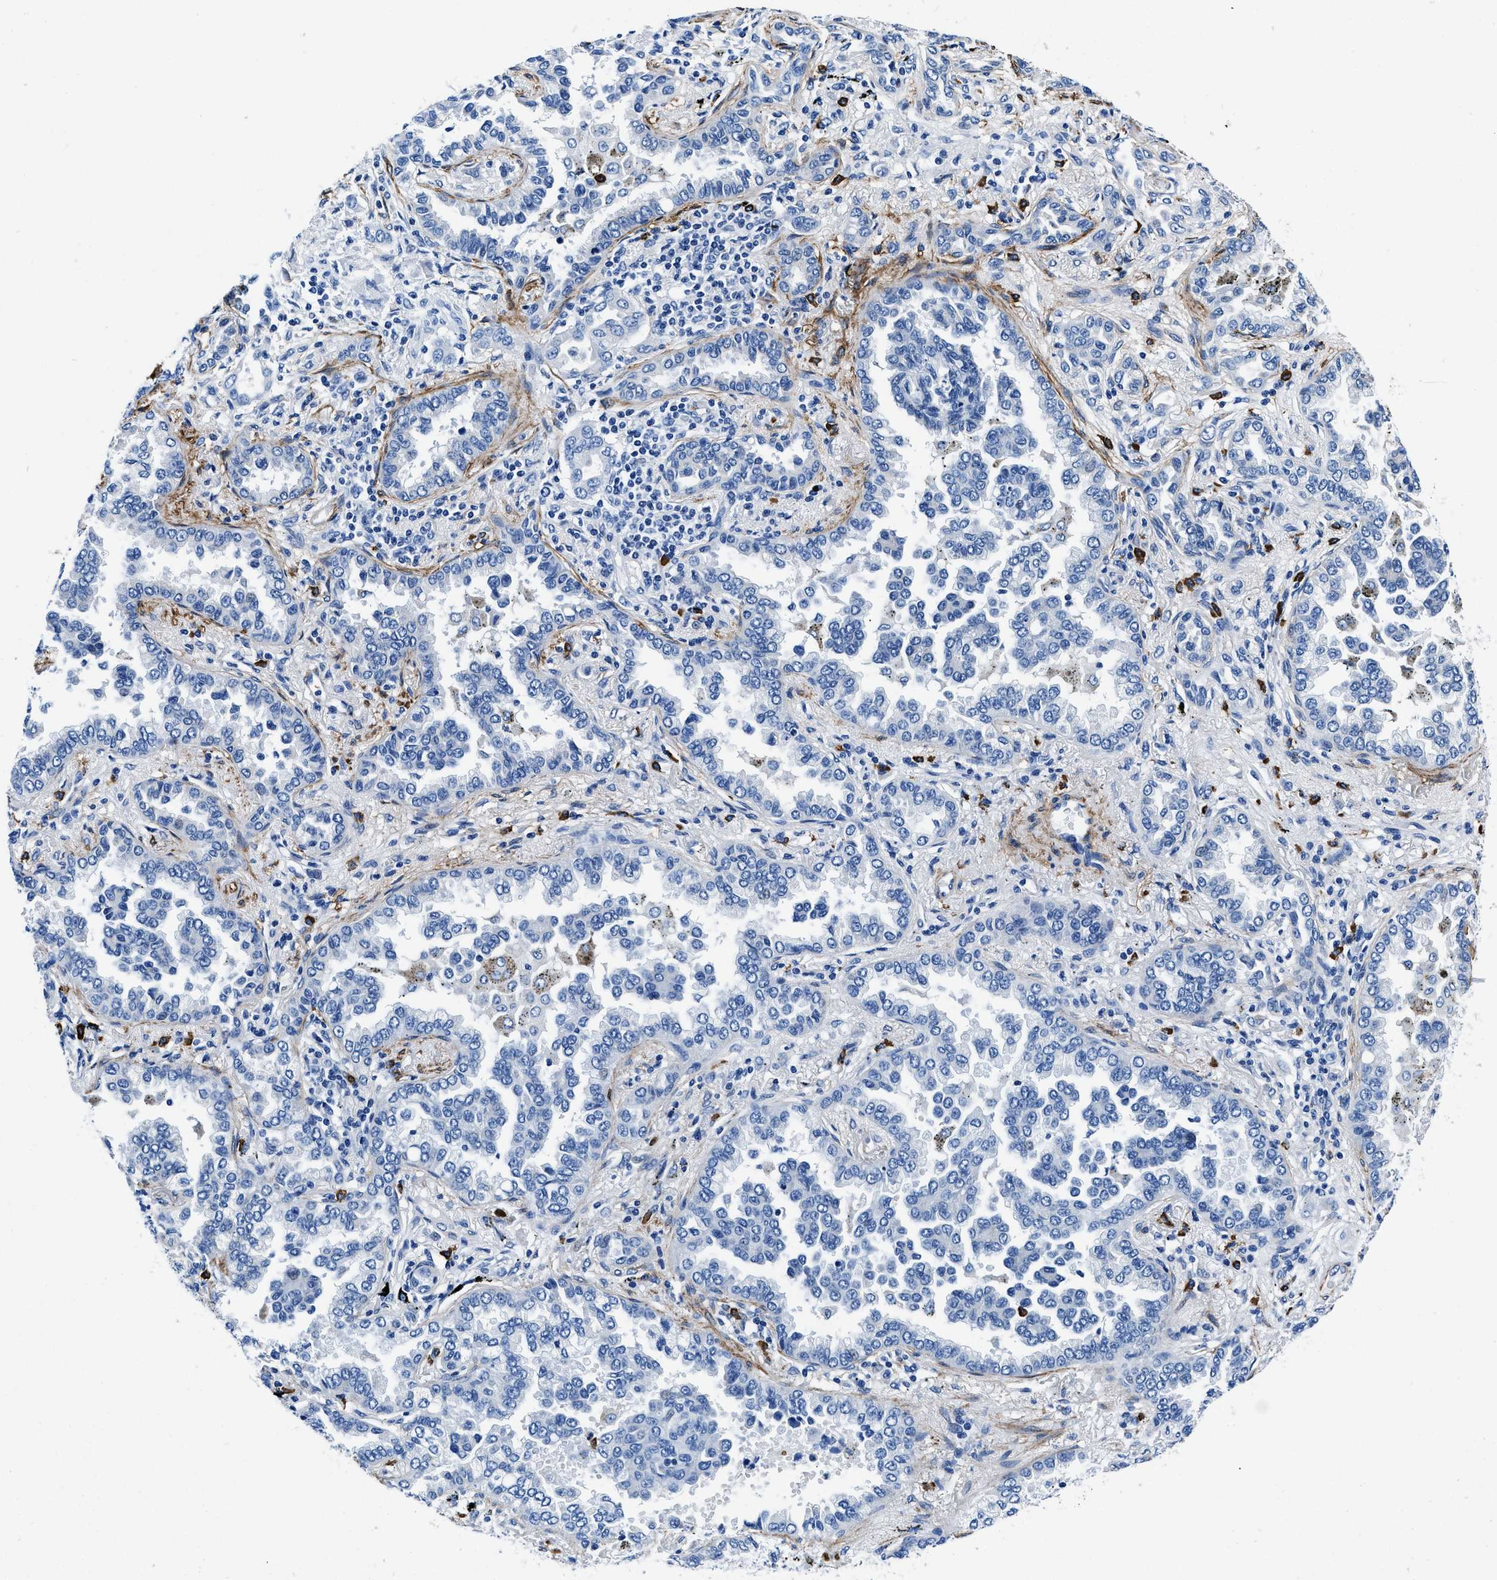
{"staining": {"intensity": "negative", "quantity": "none", "location": "none"}, "tissue": "lung cancer", "cell_type": "Tumor cells", "image_type": "cancer", "snomed": [{"axis": "morphology", "description": "Normal tissue, NOS"}, {"axis": "morphology", "description": "Adenocarcinoma, NOS"}, {"axis": "topography", "description": "Lung"}], "caption": "High magnification brightfield microscopy of lung adenocarcinoma stained with DAB (3,3'-diaminobenzidine) (brown) and counterstained with hematoxylin (blue): tumor cells show no significant staining.", "gene": "TEX261", "patient": {"sex": "male", "age": 59}}